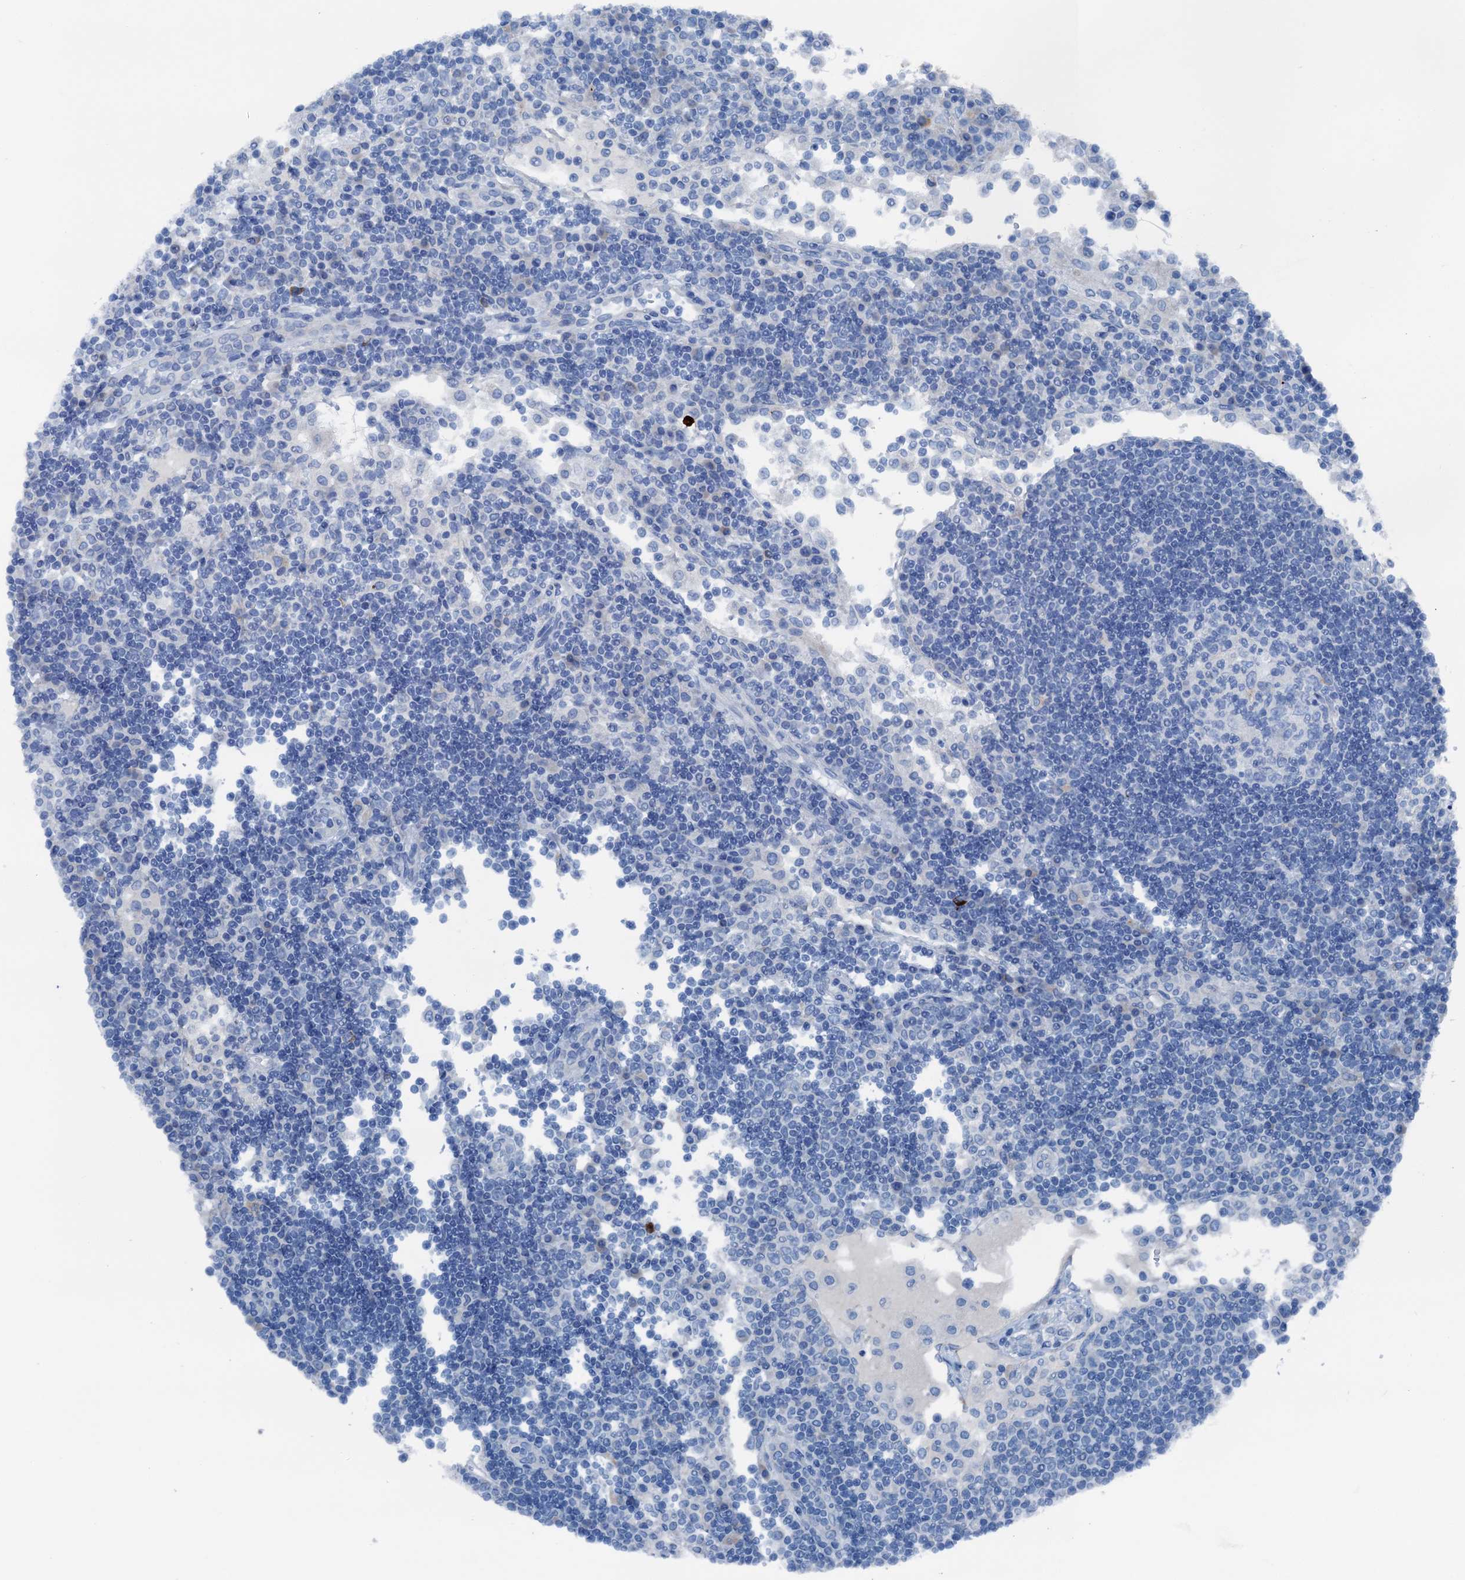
{"staining": {"intensity": "negative", "quantity": "none", "location": "none"}, "tissue": "lymph node", "cell_type": "Germinal center cells", "image_type": "normal", "snomed": [{"axis": "morphology", "description": "Normal tissue, NOS"}, {"axis": "topography", "description": "Lymph node"}], "caption": "Unremarkable lymph node was stained to show a protein in brown. There is no significant positivity in germinal center cells.", "gene": "C1QTNF4", "patient": {"sex": "female", "age": 53}}